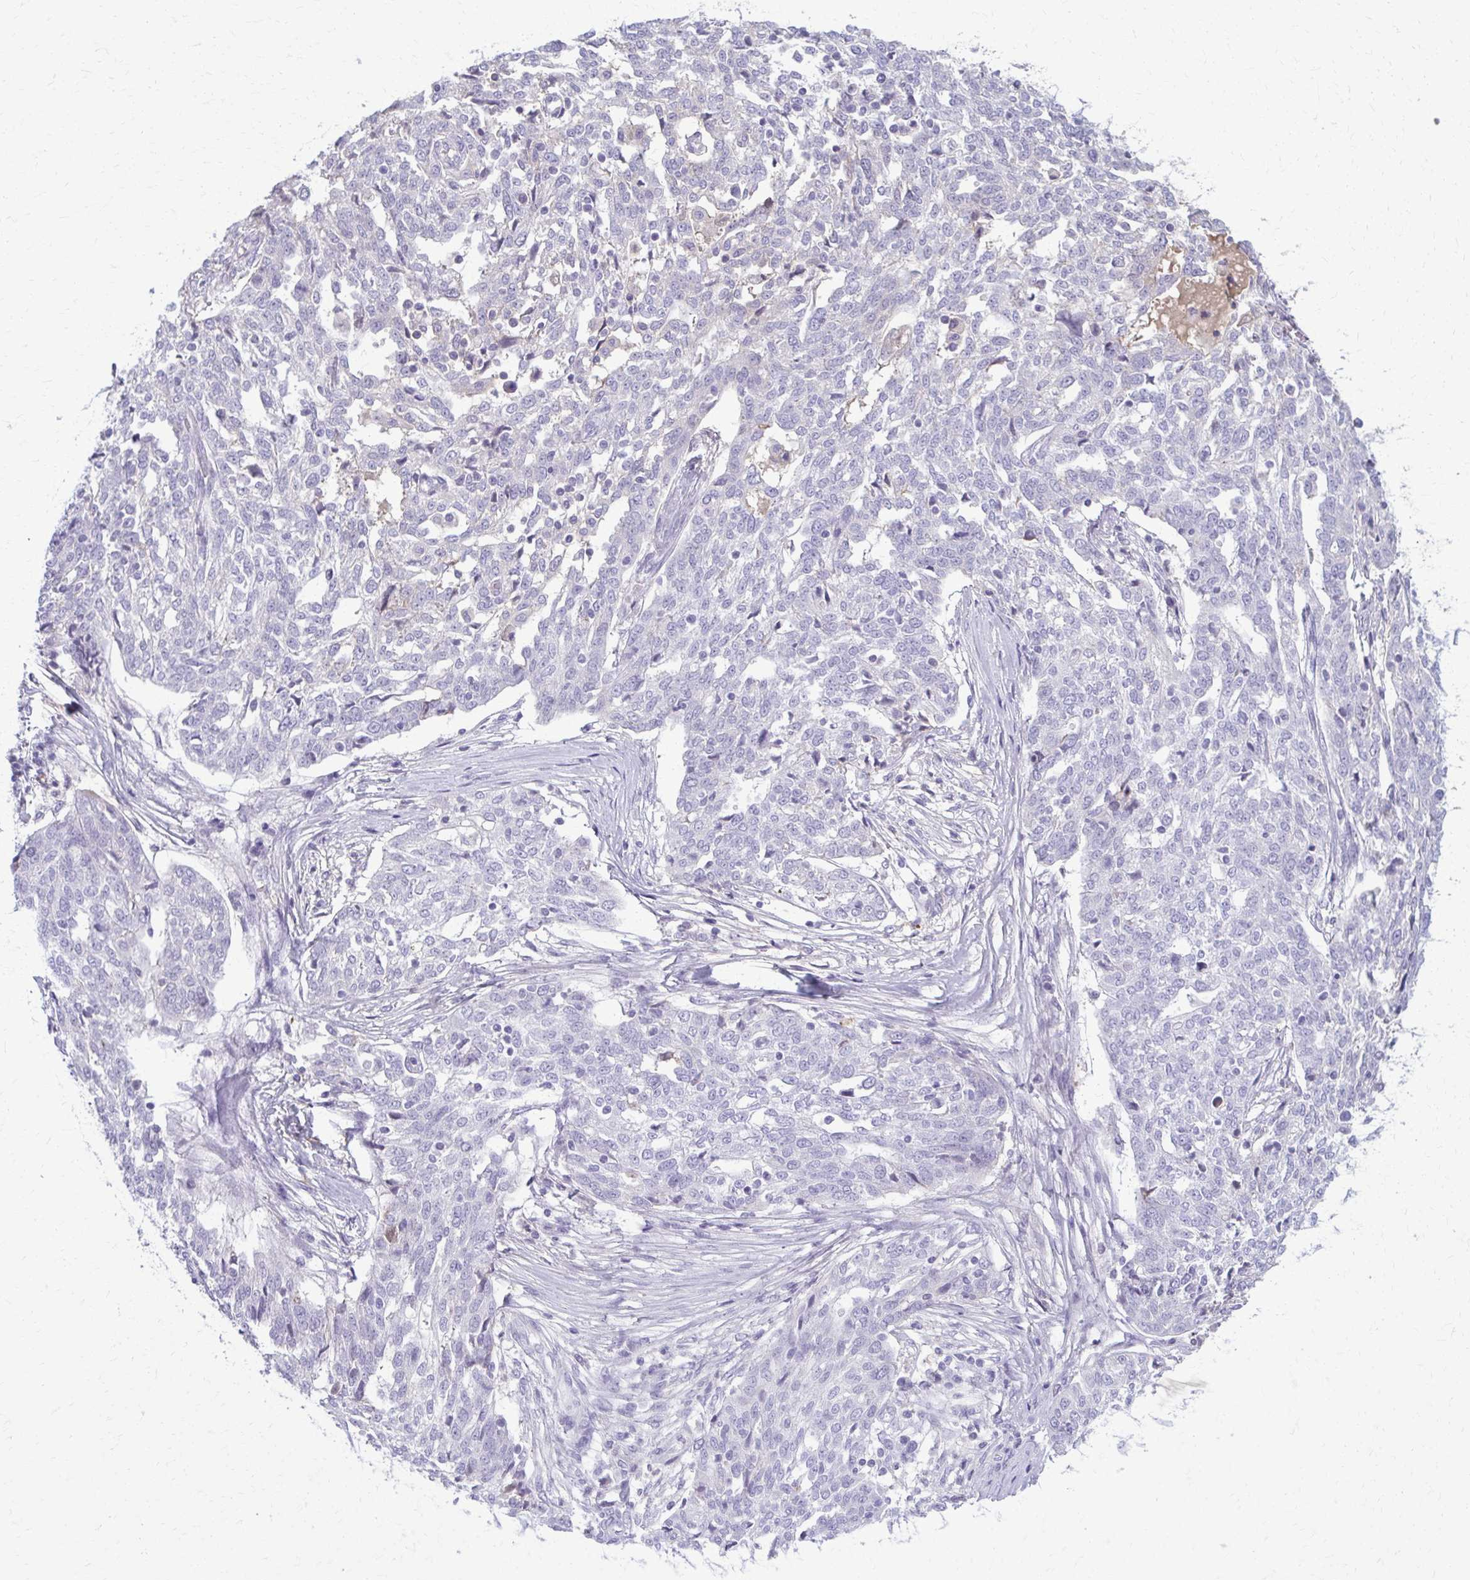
{"staining": {"intensity": "negative", "quantity": "none", "location": "none"}, "tissue": "ovarian cancer", "cell_type": "Tumor cells", "image_type": "cancer", "snomed": [{"axis": "morphology", "description": "Cystadenocarcinoma, serous, NOS"}, {"axis": "topography", "description": "Ovary"}], "caption": "Tumor cells show no significant protein staining in serous cystadenocarcinoma (ovarian).", "gene": "OR4M1", "patient": {"sex": "female", "age": 67}}